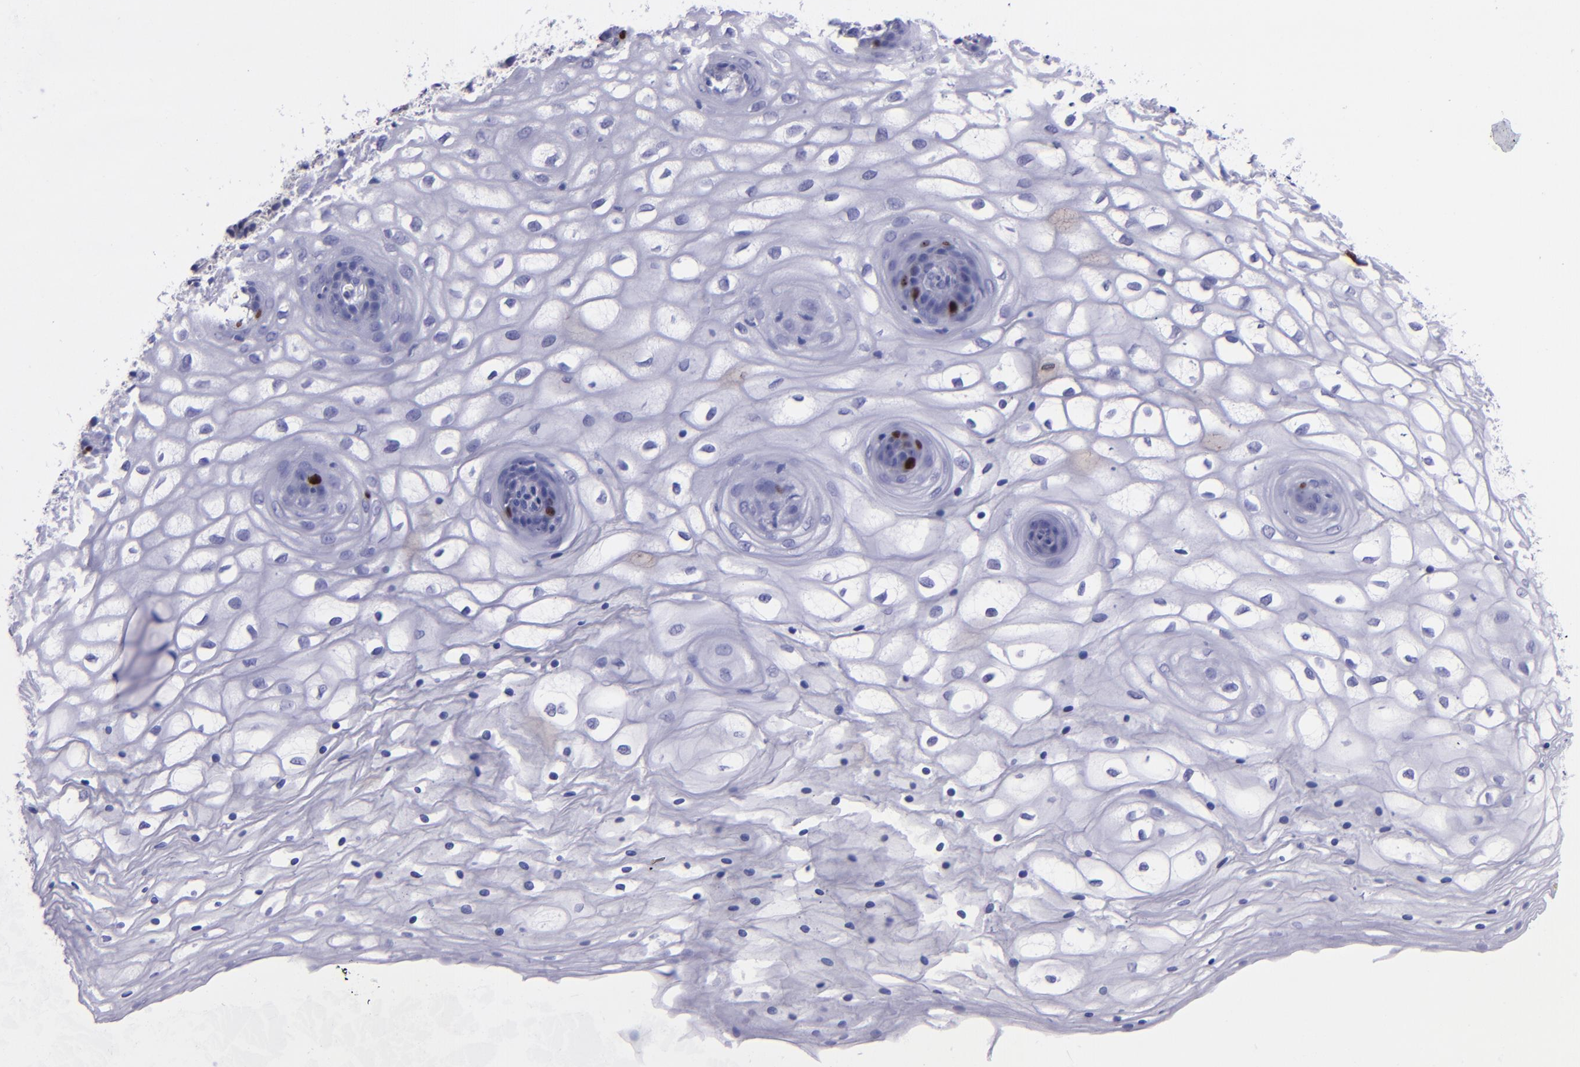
{"staining": {"intensity": "strong", "quantity": "<25%", "location": "nuclear"}, "tissue": "vagina", "cell_type": "Squamous epithelial cells", "image_type": "normal", "snomed": [{"axis": "morphology", "description": "Normal tissue, NOS"}, {"axis": "topography", "description": "Vagina"}], "caption": "Vagina stained with a brown dye demonstrates strong nuclear positive staining in about <25% of squamous epithelial cells.", "gene": "TOP2A", "patient": {"sex": "female", "age": 34}}